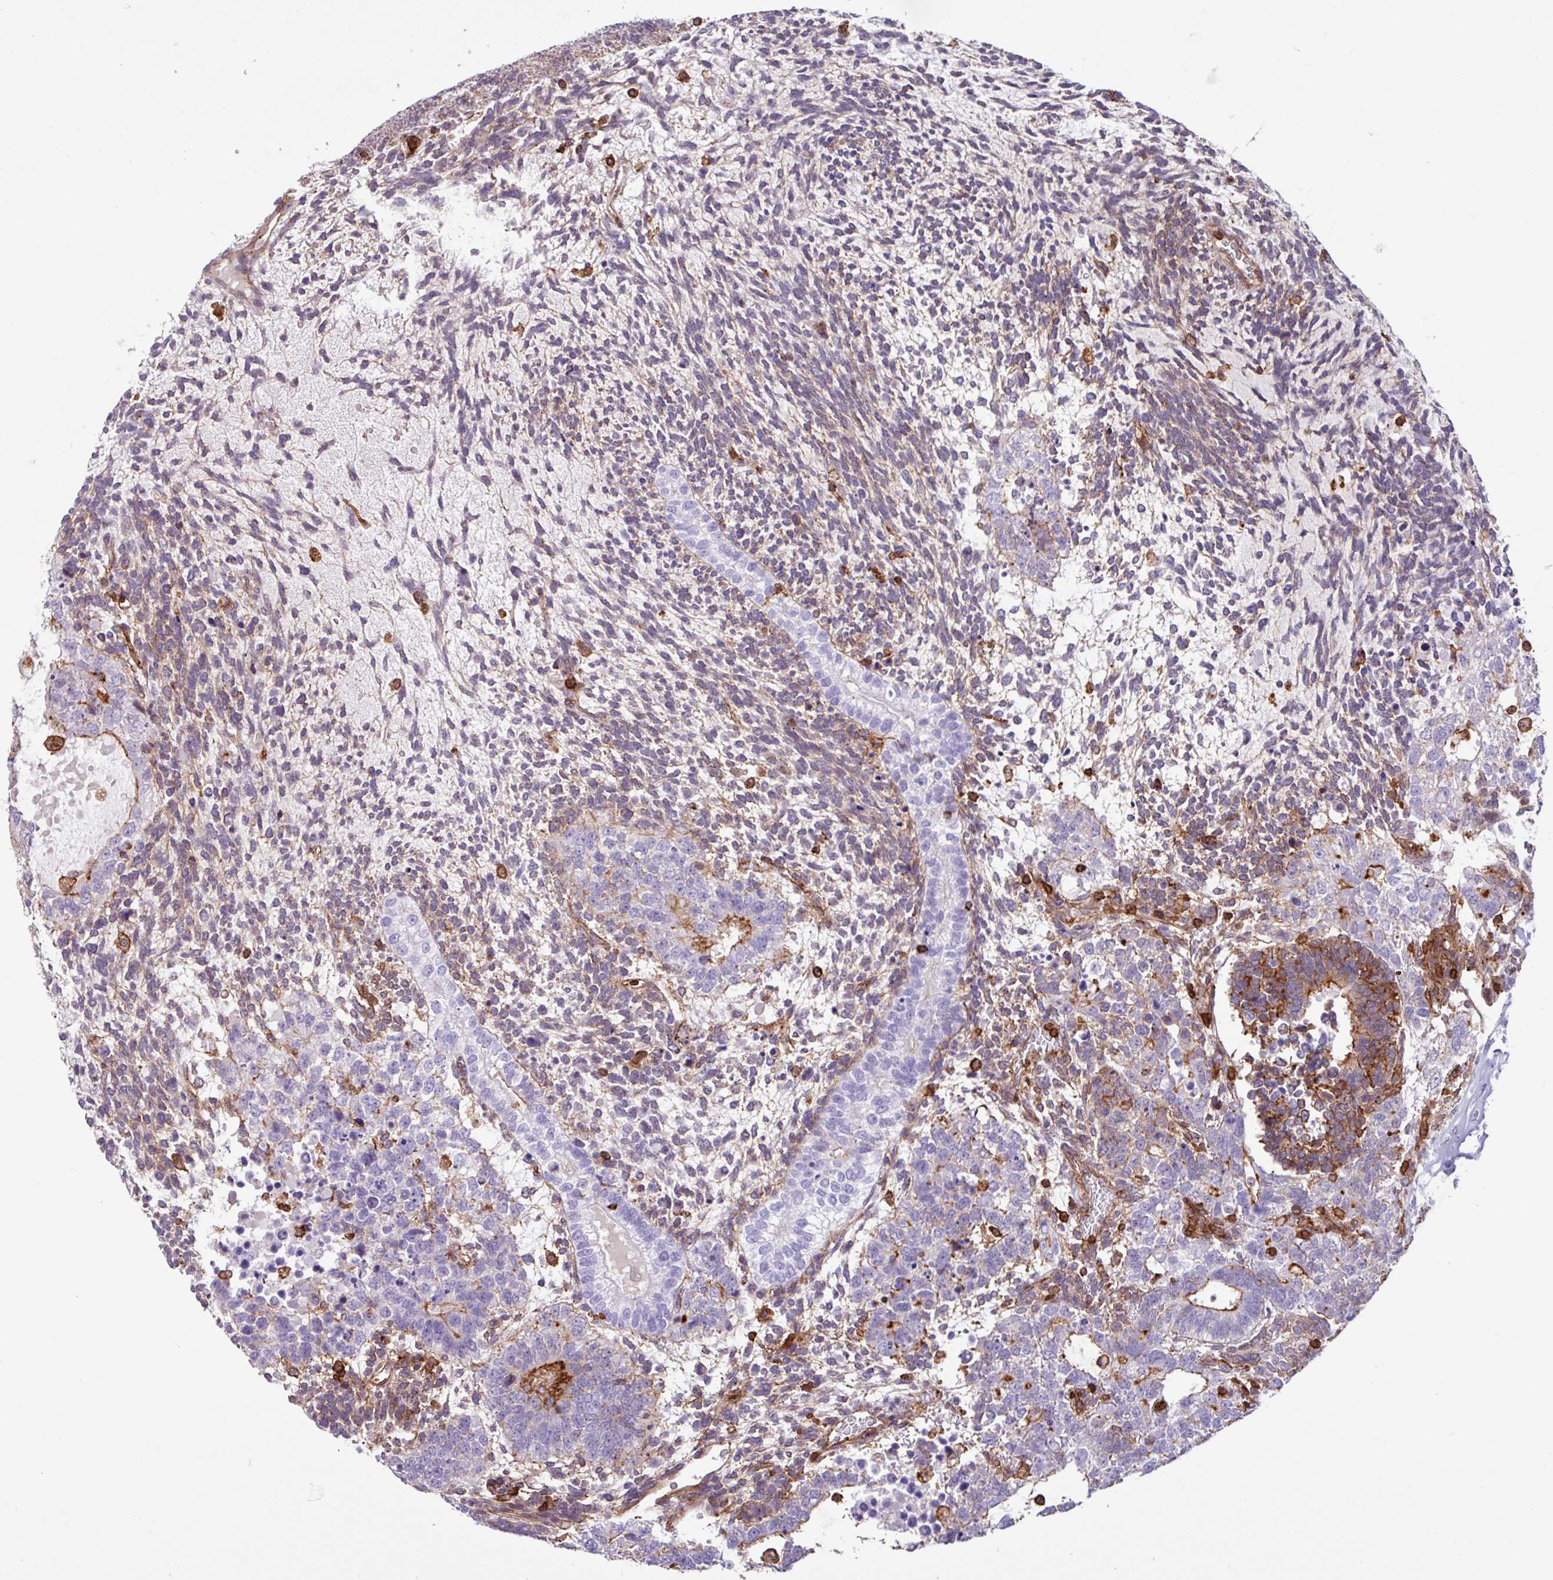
{"staining": {"intensity": "moderate", "quantity": "<25%", "location": "cytoplasmic/membranous"}, "tissue": "testis cancer", "cell_type": "Tumor cells", "image_type": "cancer", "snomed": [{"axis": "morphology", "description": "Carcinoma, Embryonal, NOS"}, {"axis": "topography", "description": "Testis"}], "caption": "Immunohistochemistry photomicrograph of human testis cancer (embryonal carcinoma) stained for a protein (brown), which reveals low levels of moderate cytoplasmic/membranous staining in about <25% of tumor cells.", "gene": "PPP1R18", "patient": {"sex": "male", "age": 23}}